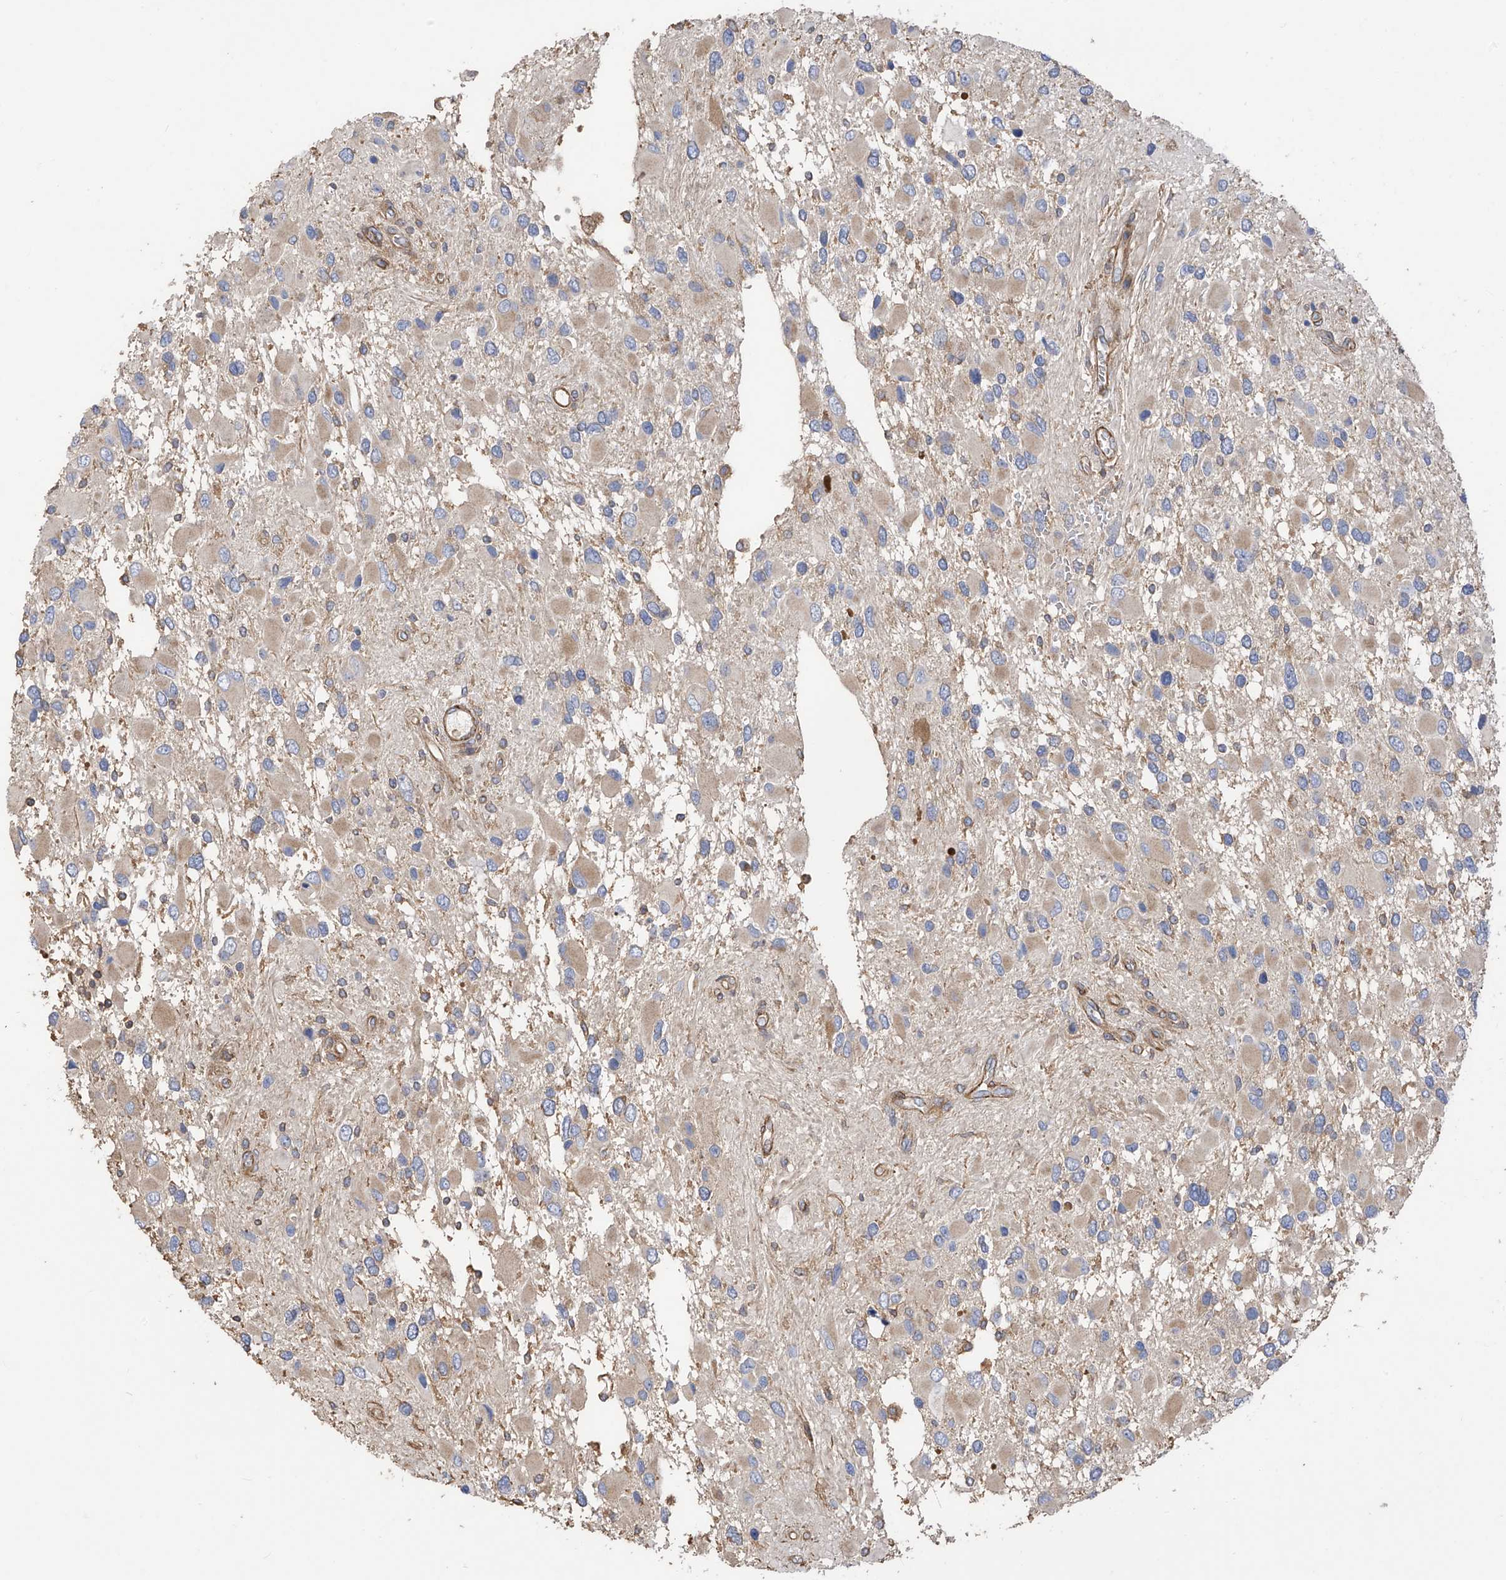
{"staining": {"intensity": "negative", "quantity": "none", "location": "none"}, "tissue": "glioma", "cell_type": "Tumor cells", "image_type": "cancer", "snomed": [{"axis": "morphology", "description": "Glioma, malignant, High grade"}, {"axis": "topography", "description": "Brain"}], "caption": "High magnification brightfield microscopy of glioma stained with DAB (3,3'-diaminobenzidine) (brown) and counterstained with hematoxylin (blue): tumor cells show no significant expression.", "gene": "SLC43A3", "patient": {"sex": "male", "age": 53}}